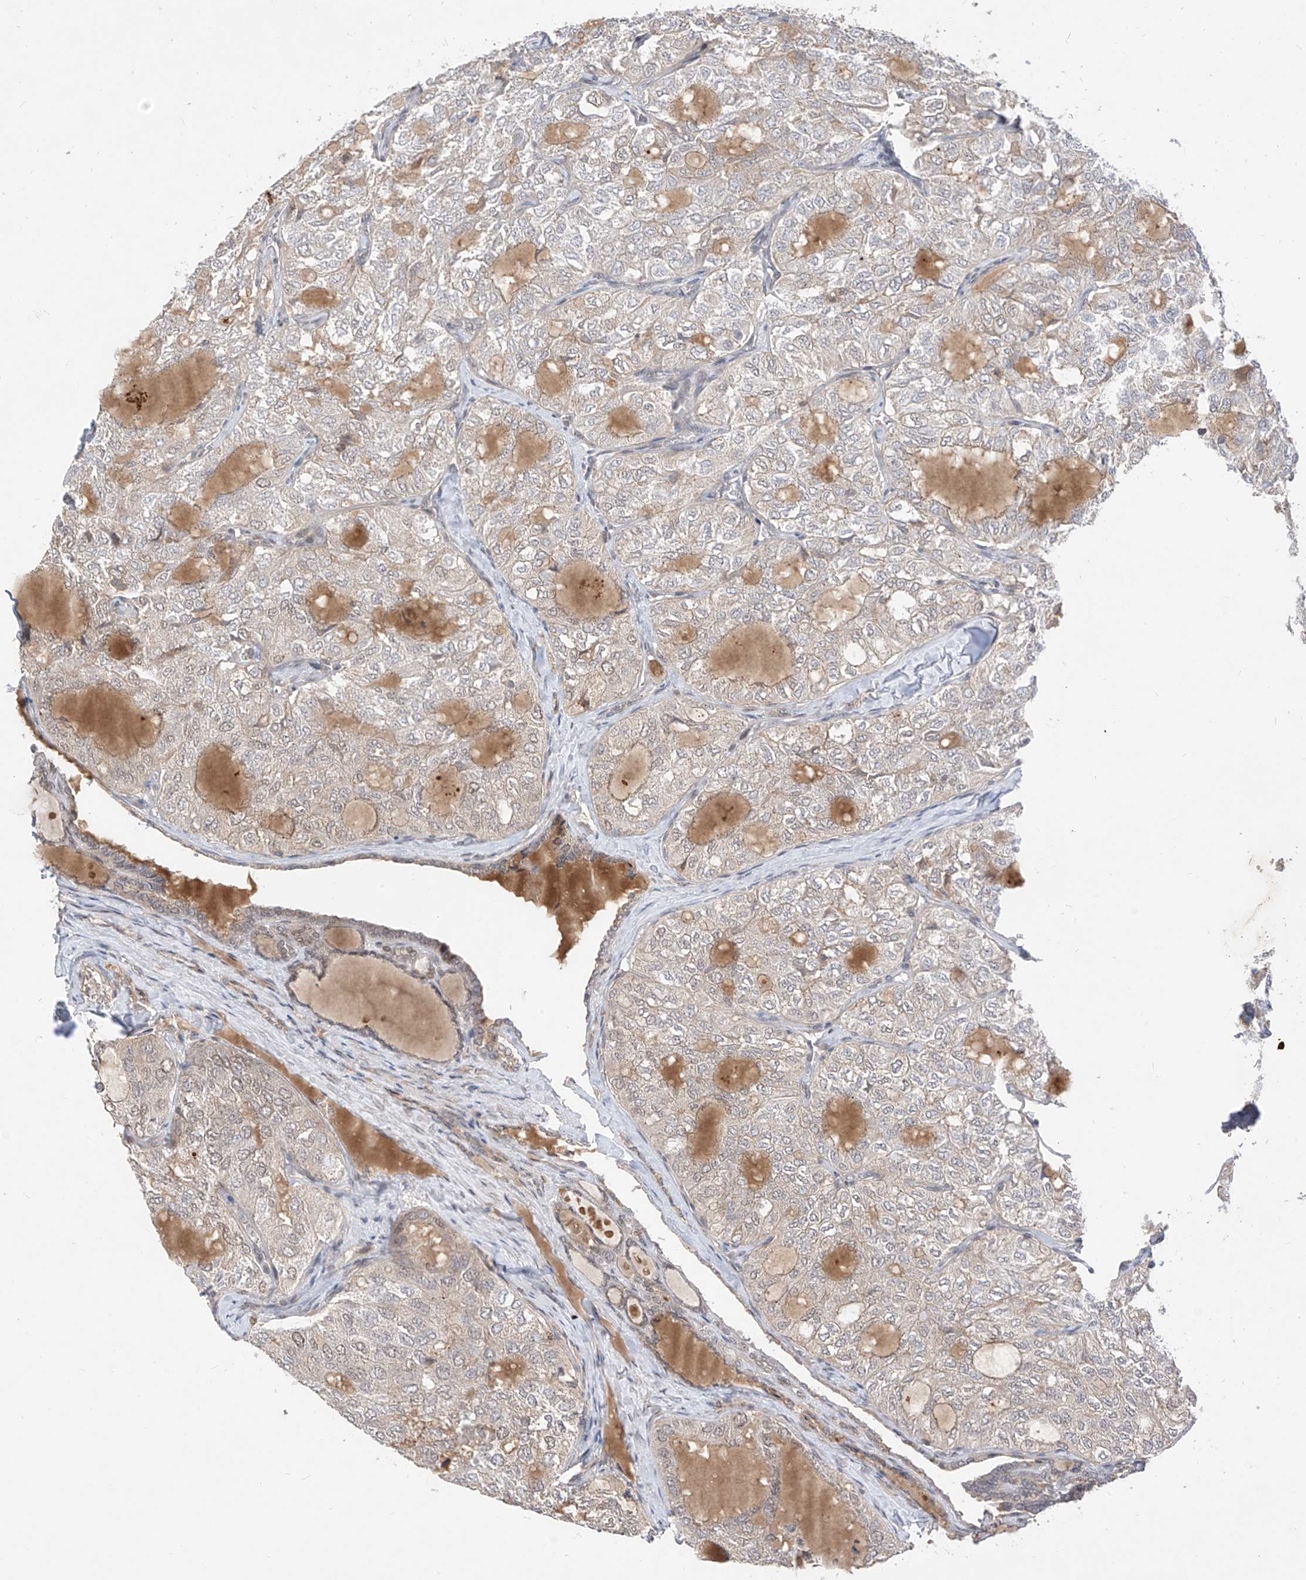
{"staining": {"intensity": "negative", "quantity": "none", "location": "none"}, "tissue": "thyroid cancer", "cell_type": "Tumor cells", "image_type": "cancer", "snomed": [{"axis": "morphology", "description": "Follicular adenoma carcinoma, NOS"}, {"axis": "topography", "description": "Thyroid gland"}], "caption": "Protein analysis of thyroid cancer (follicular adenoma carcinoma) displays no significant positivity in tumor cells.", "gene": "MRTFA", "patient": {"sex": "male", "age": 75}}